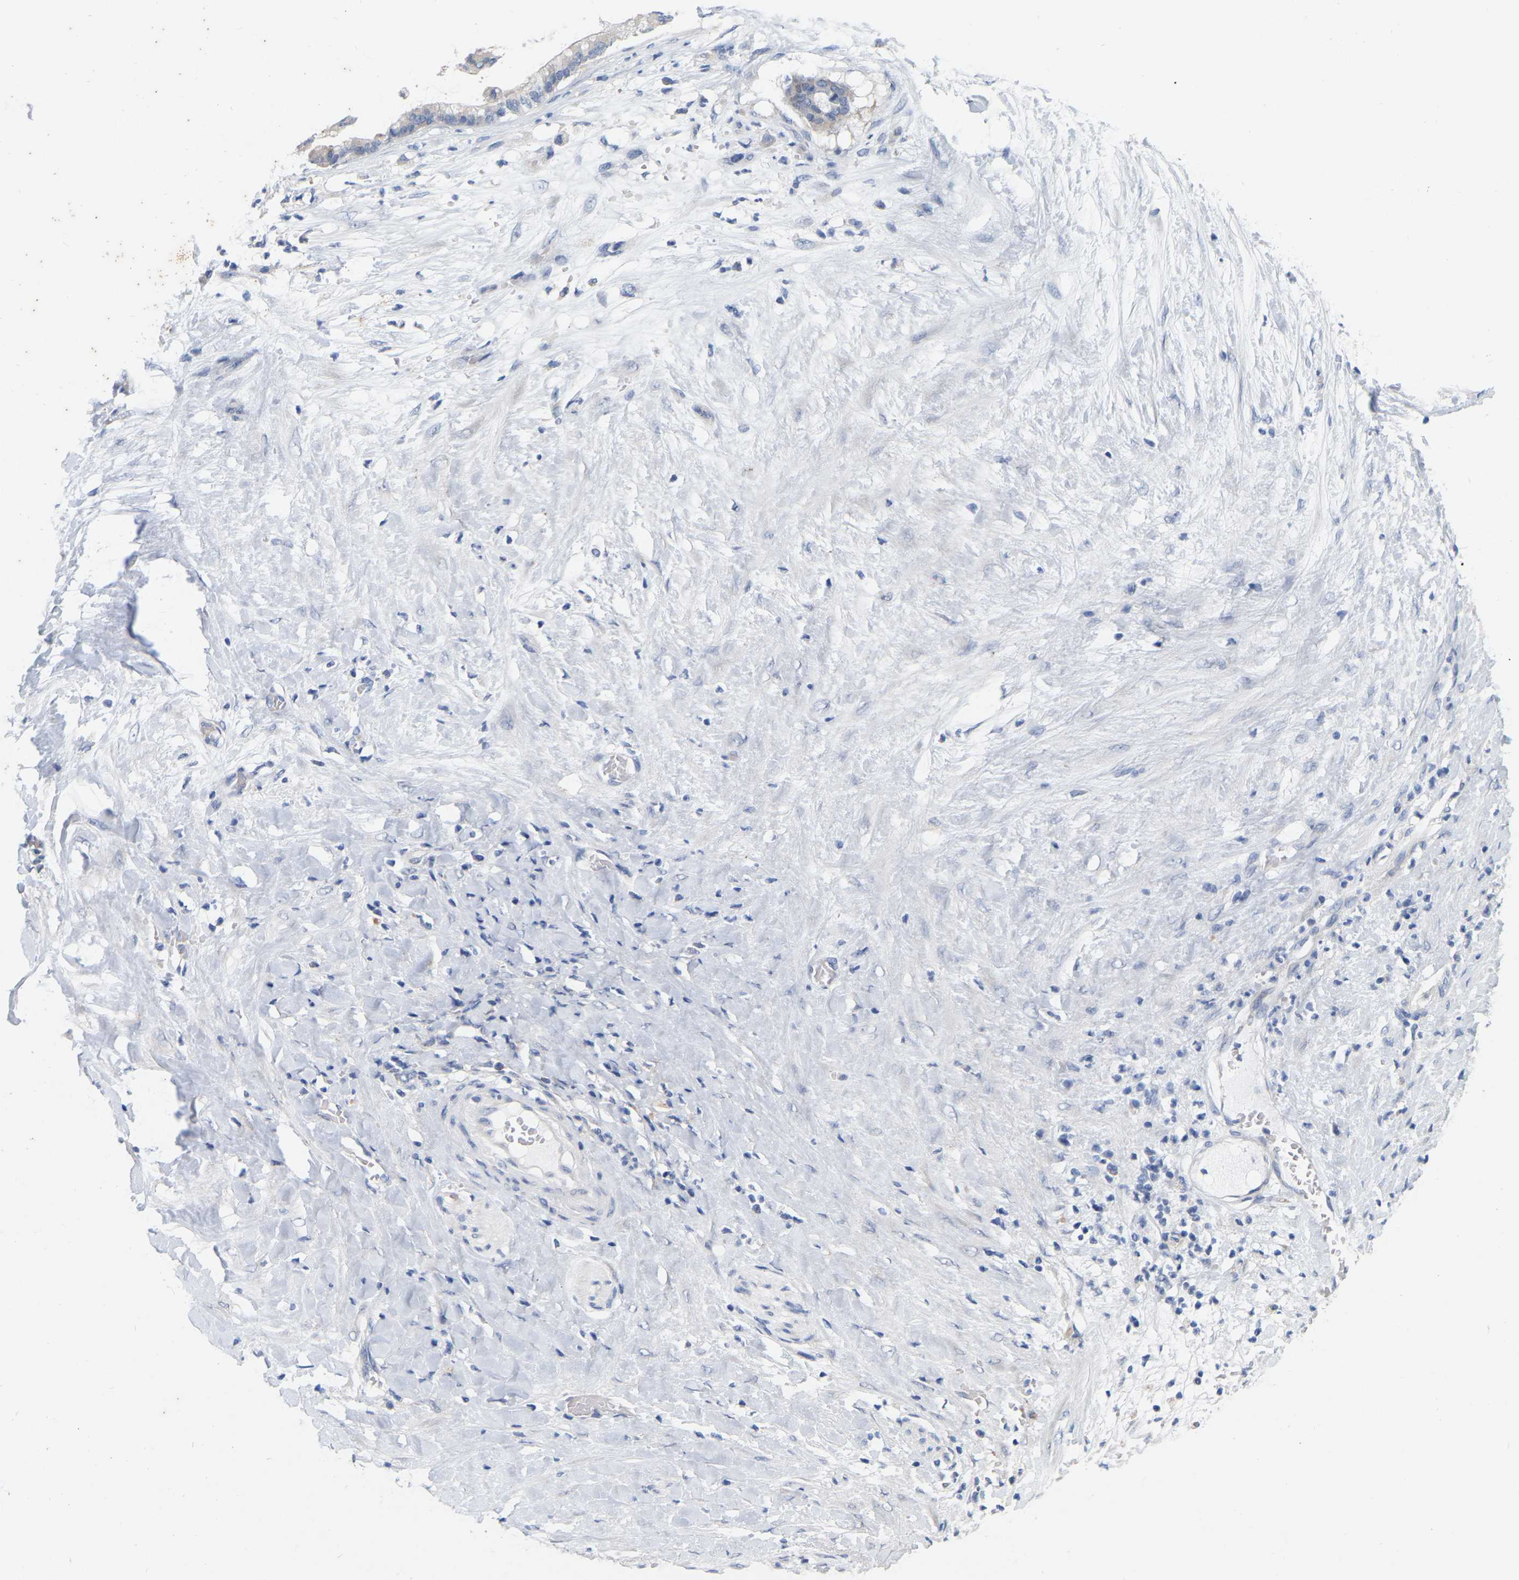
{"staining": {"intensity": "negative", "quantity": "none", "location": "none"}, "tissue": "pancreatic cancer", "cell_type": "Tumor cells", "image_type": "cancer", "snomed": [{"axis": "morphology", "description": "Adenocarcinoma, NOS"}, {"axis": "topography", "description": "Pancreas"}], "caption": "An image of adenocarcinoma (pancreatic) stained for a protein displays no brown staining in tumor cells.", "gene": "WIPI2", "patient": {"sex": "male", "age": 41}}